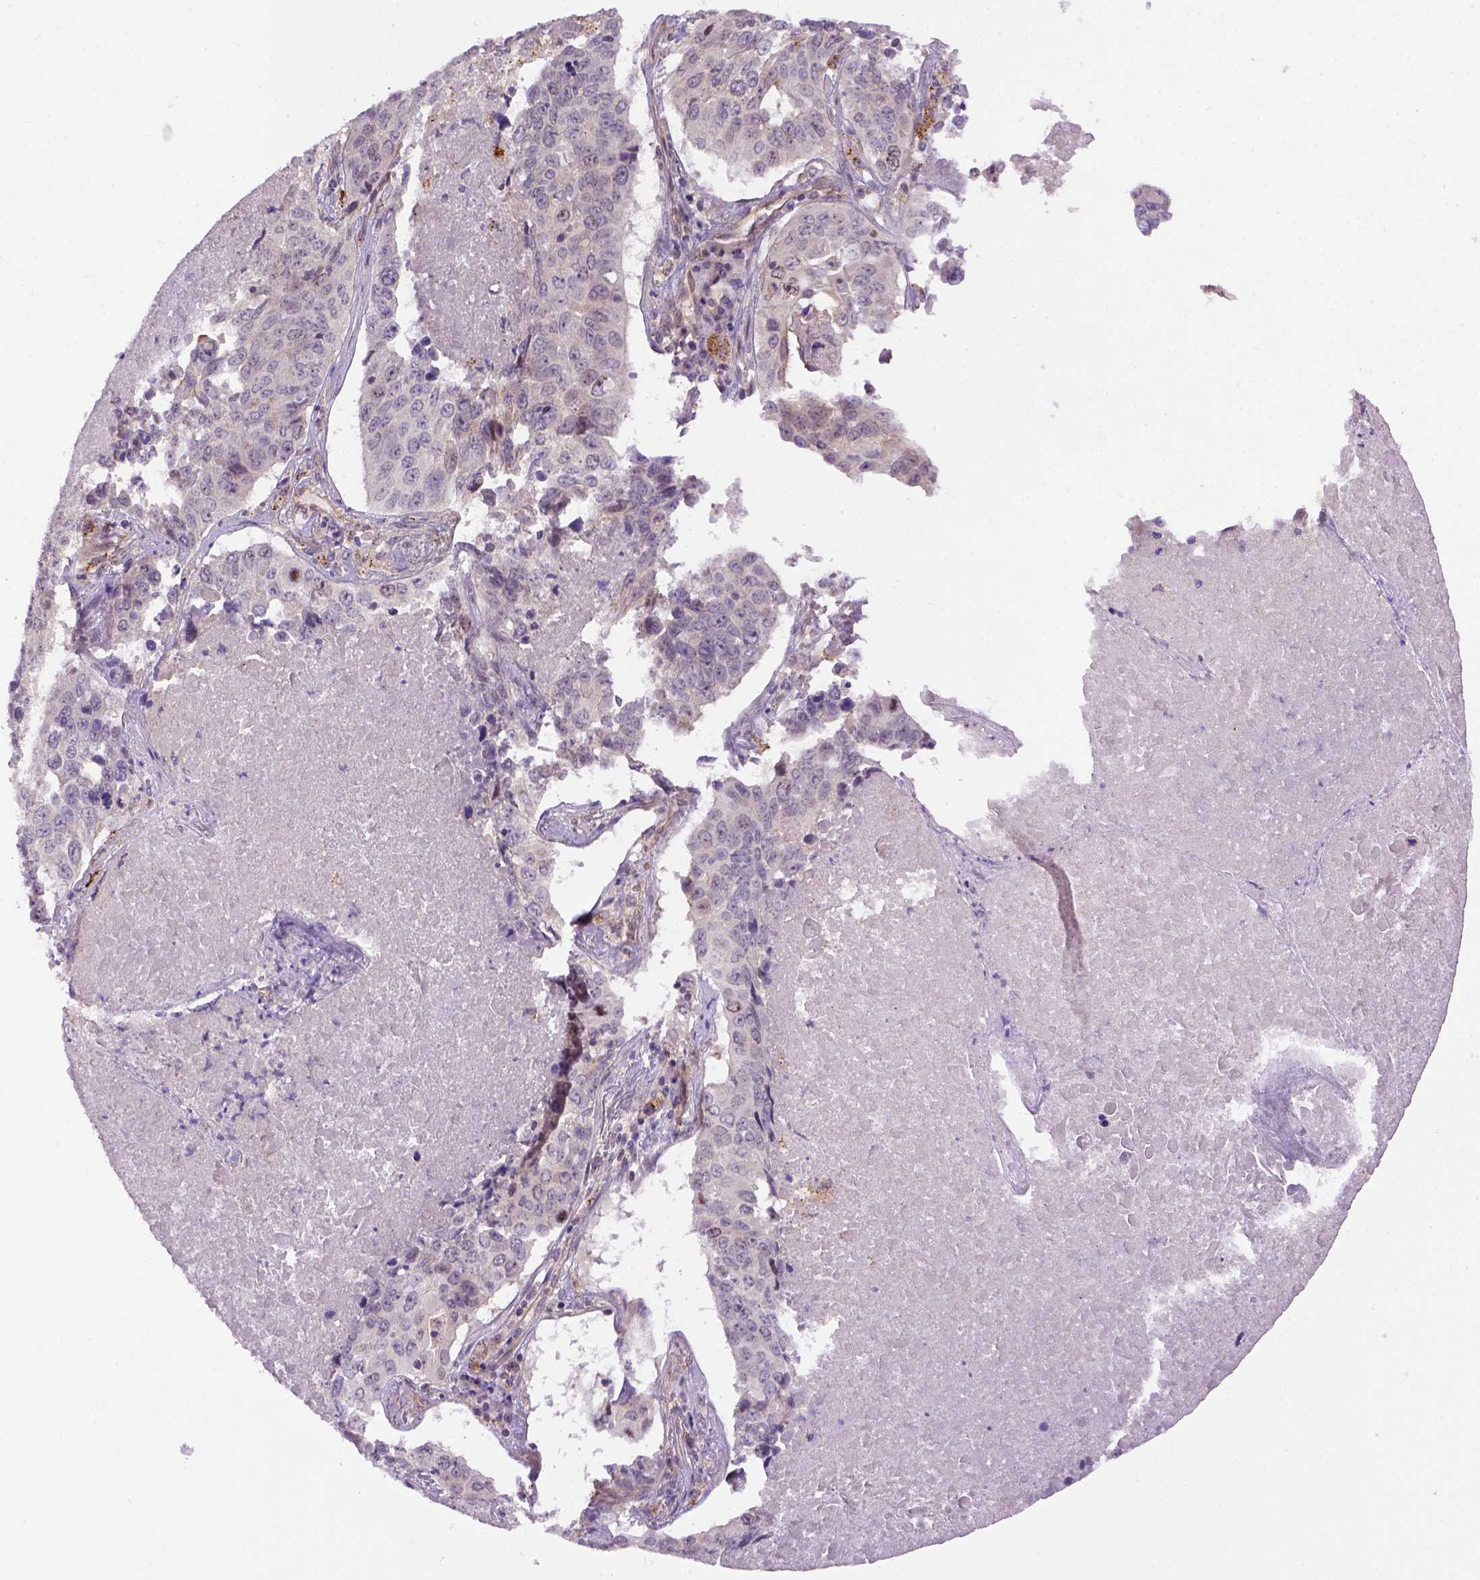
{"staining": {"intensity": "negative", "quantity": "none", "location": "none"}, "tissue": "lung cancer", "cell_type": "Tumor cells", "image_type": "cancer", "snomed": [{"axis": "morphology", "description": "Normal tissue, NOS"}, {"axis": "morphology", "description": "Squamous cell carcinoma, NOS"}, {"axis": "topography", "description": "Bronchus"}, {"axis": "topography", "description": "Lung"}], "caption": "Lung cancer was stained to show a protein in brown. There is no significant expression in tumor cells.", "gene": "KAZN", "patient": {"sex": "male", "age": 64}}